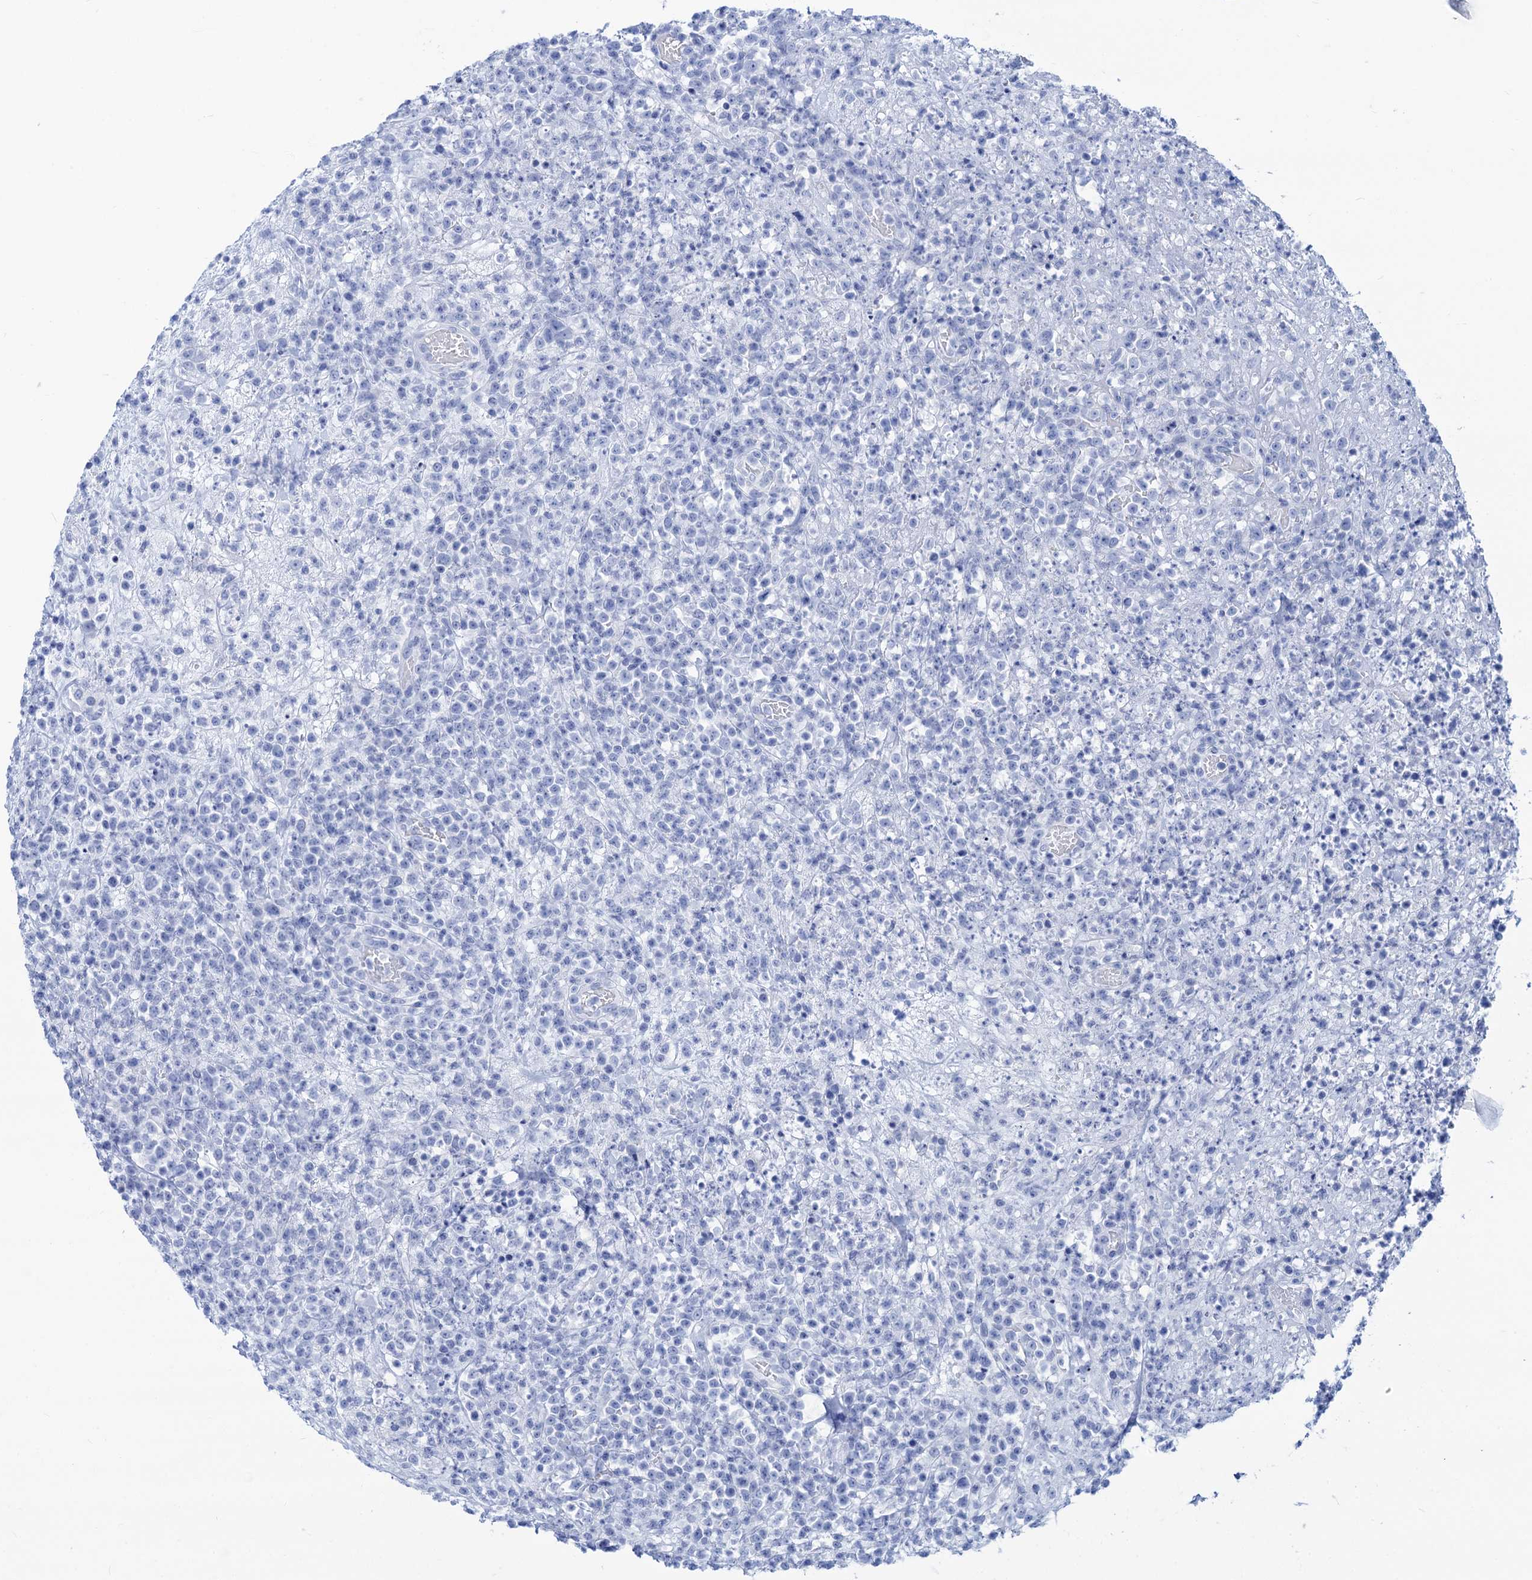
{"staining": {"intensity": "negative", "quantity": "none", "location": "none"}, "tissue": "lymphoma", "cell_type": "Tumor cells", "image_type": "cancer", "snomed": [{"axis": "morphology", "description": "Malignant lymphoma, non-Hodgkin's type, High grade"}, {"axis": "topography", "description": "Colon"}], "caption": "IHC image of human lymphoma stained for a protein (brown), which demonstrates no expression in tumor cells. (DAB immunohistochemistry (IHC) with hematoxylin counter stain).", "gene": "CABYR", "patient": {"sex": "female", "age": 53}}